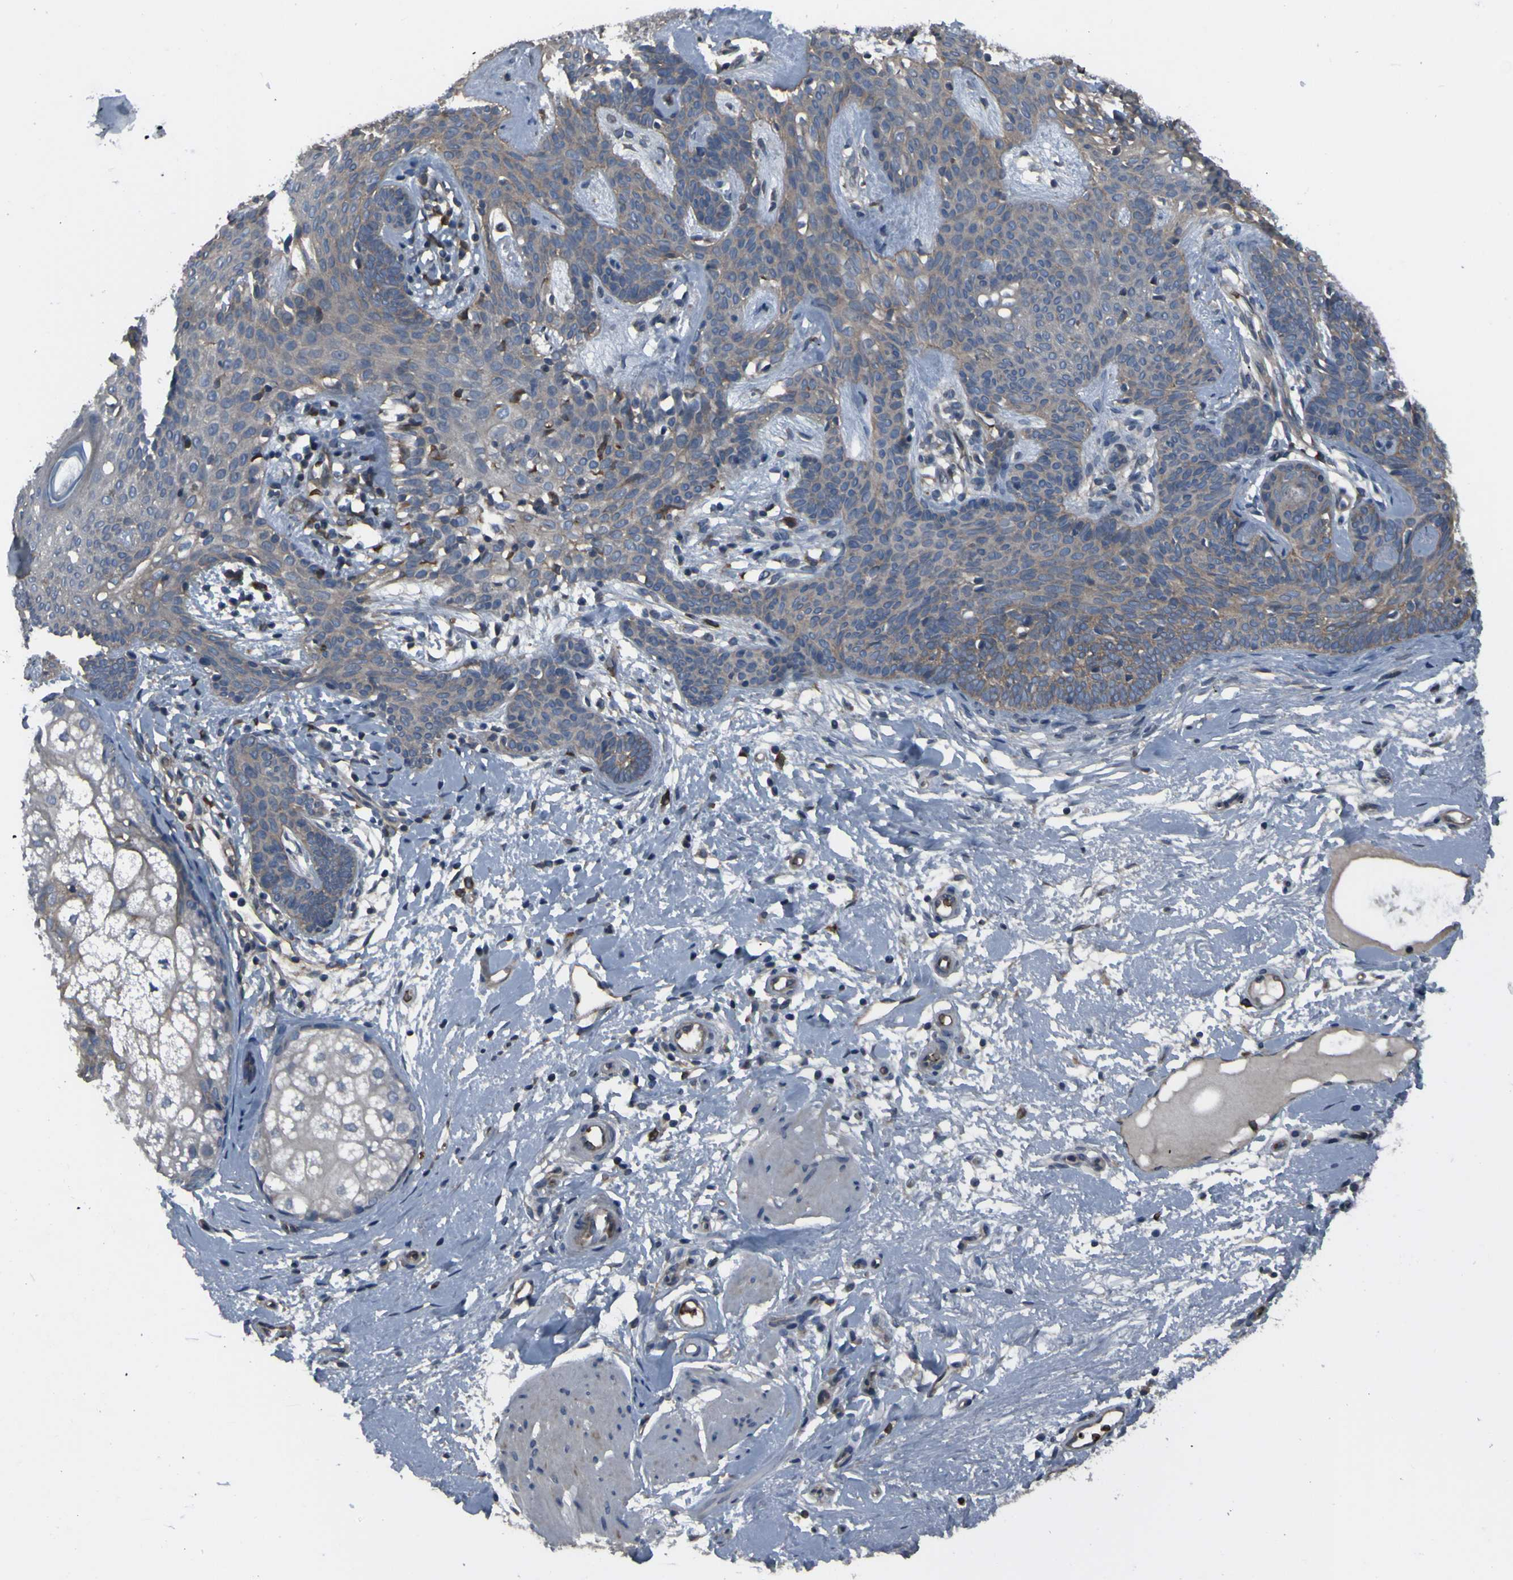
{"staining": {"intensity": "weak", "quantity": "25%-75%", "location": "cytoplasmic/membranous"}, "tissue": "skin cancer", "cell_type": "Tumor cells", "image_type": "cancer", "snomed": [{"axis": "morphology", "description": "Developmental malformation"}, {"axis": "morphology", "description": "Basal cell carcinoma"}, {"axis": "topography", "description": "Skin"}], "caption": "This micrograph displays skin cancer stained with immunohistochemistry (IHC) to label a protein in brown. The cytoplasmic/membranous of tumor cells show weak positivity for the protein. Nuclei are counter-stained blue.", "gene": "GRAMD1A", "patient": {"sex": "female", "age": 62}}